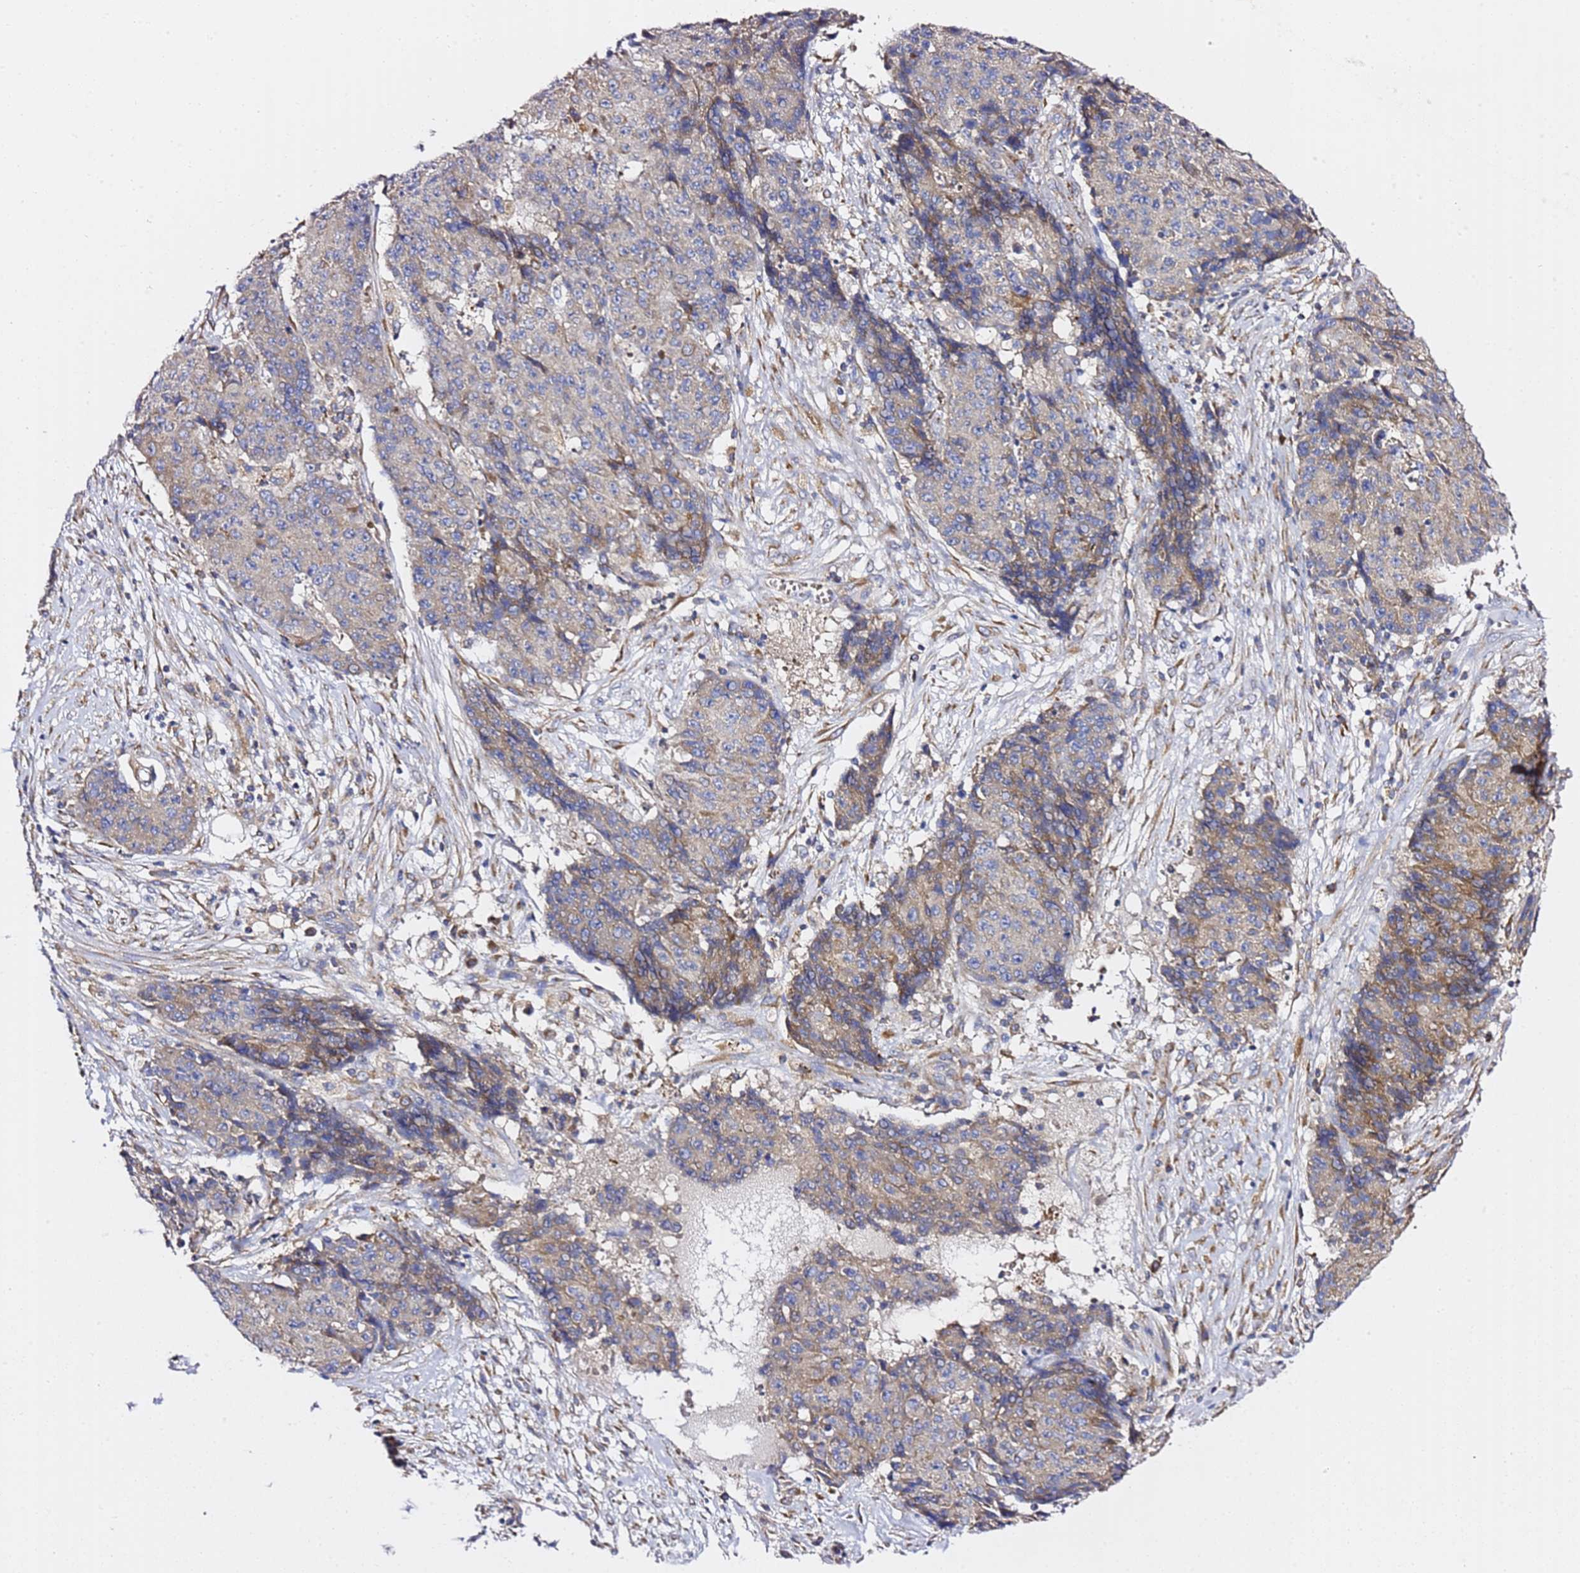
{"staining": {"intensity": "moderate", "quantity": "<25%", "location": "cytoplasmic/membranous"}, "tissue": "ovarian cancer", "cell_type": "Tumor cells", "image_type": "cancer", "snomed": [{"axis": "morphology", "description": "Carcinoma, endometroid"}, {"axis": "topography", "description": "Ovary"}], "caption": "DAB (3,3'-diaminobenzidine) immunohistochemical staining of human ovarian cancer (endometroid carcinoma) displays moderate cytoplasmic/membranous protein positivity in about <25% of tumor cells.", "gene": "C19orf12", "patient": {"sex": "female", "age": 42}}